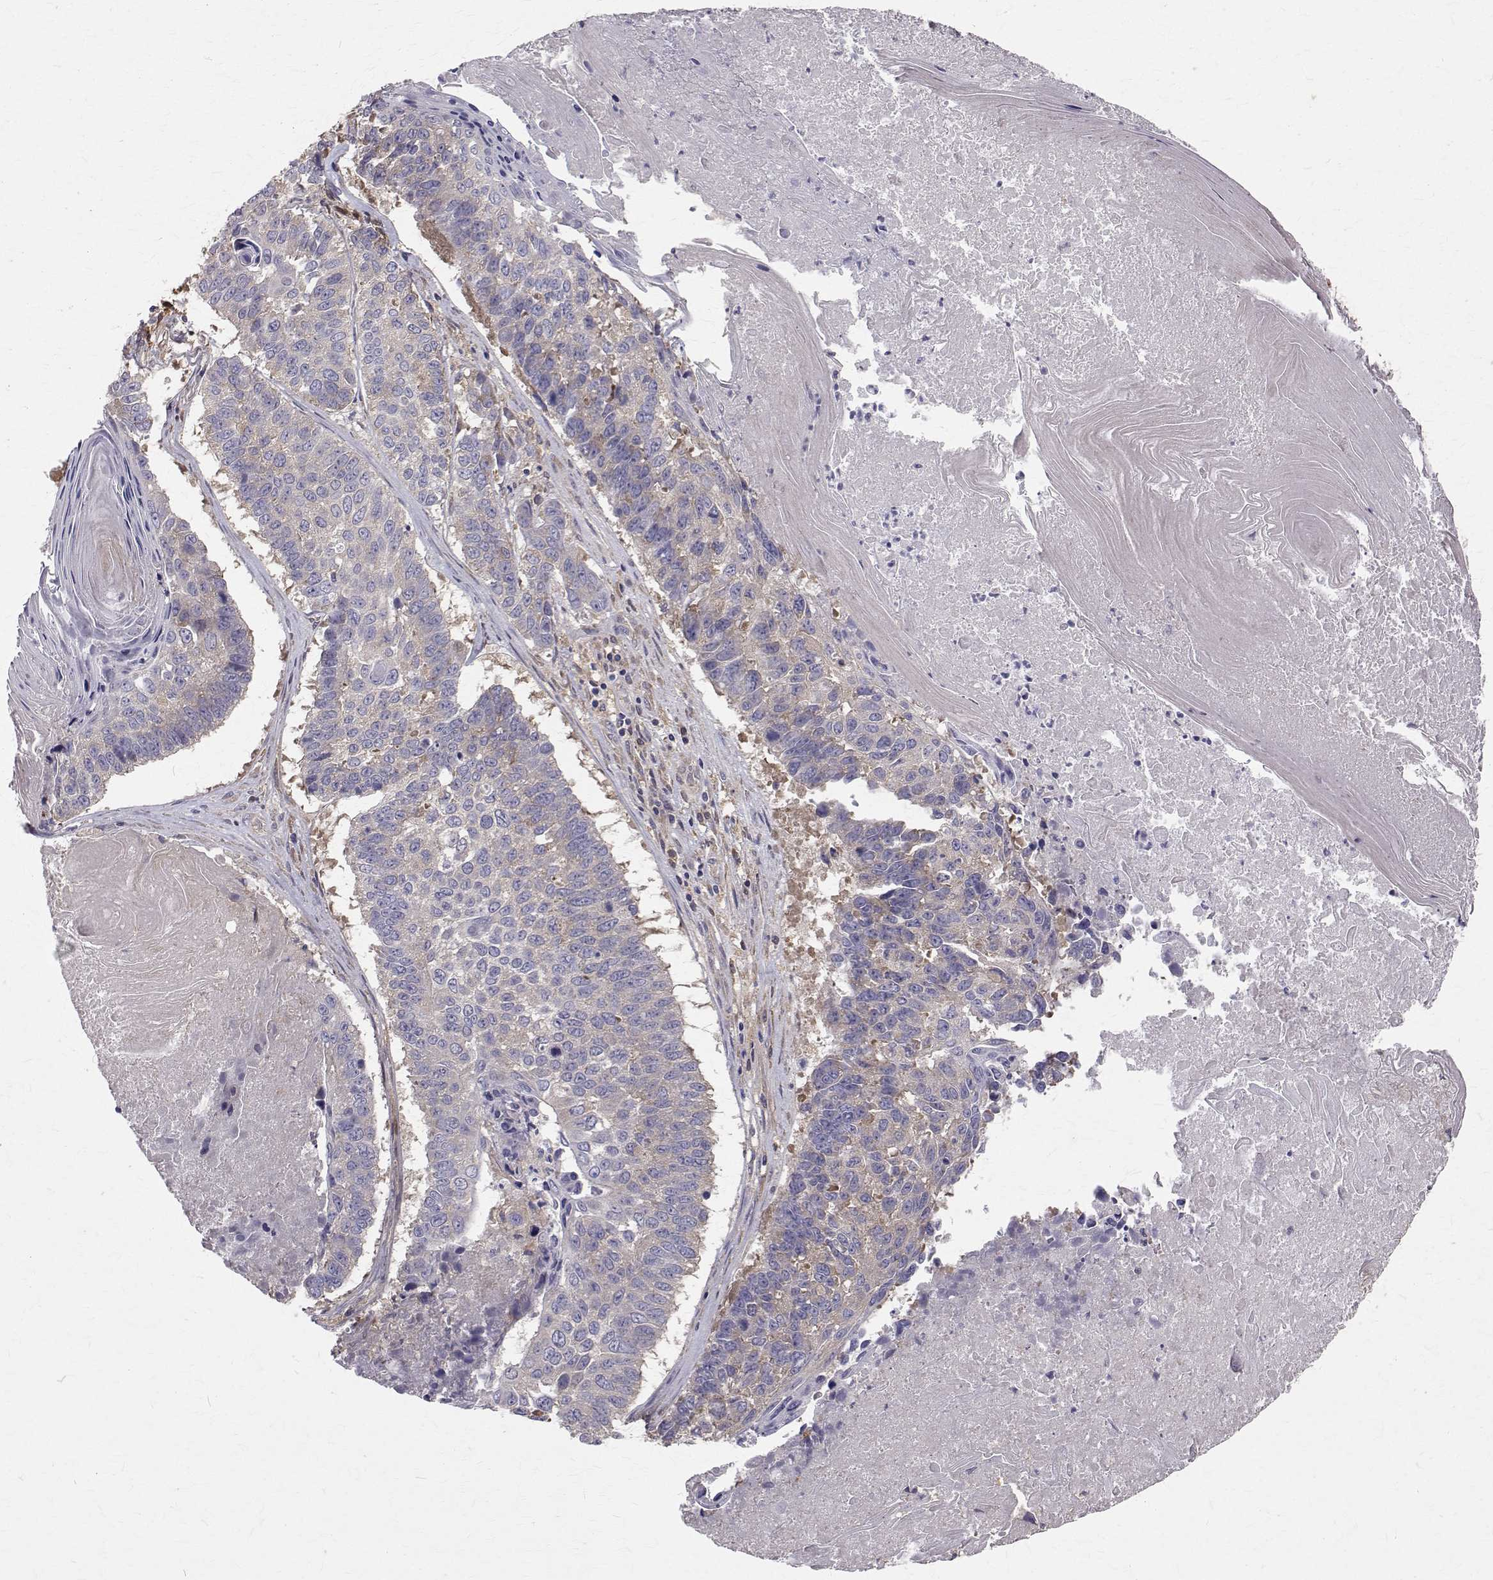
{"staining": {"intensity": "negative", "quantity": "none", "location": "none"}, "tissue": "lung cancer", "cell_type": "Tumor cells", "image_type": "cancer", "snomed": [{"axis": "morphology", "description": "Squamous cell carcinoma, NOS"}, {"axis": "topography", "description": "Lung"}], "caption": "Lung cancer stained for a protein using immunohistochemistry shows no expression tumor cells.", "gene": "FARSB", "patient": {"sex": "male", "age": 73}}